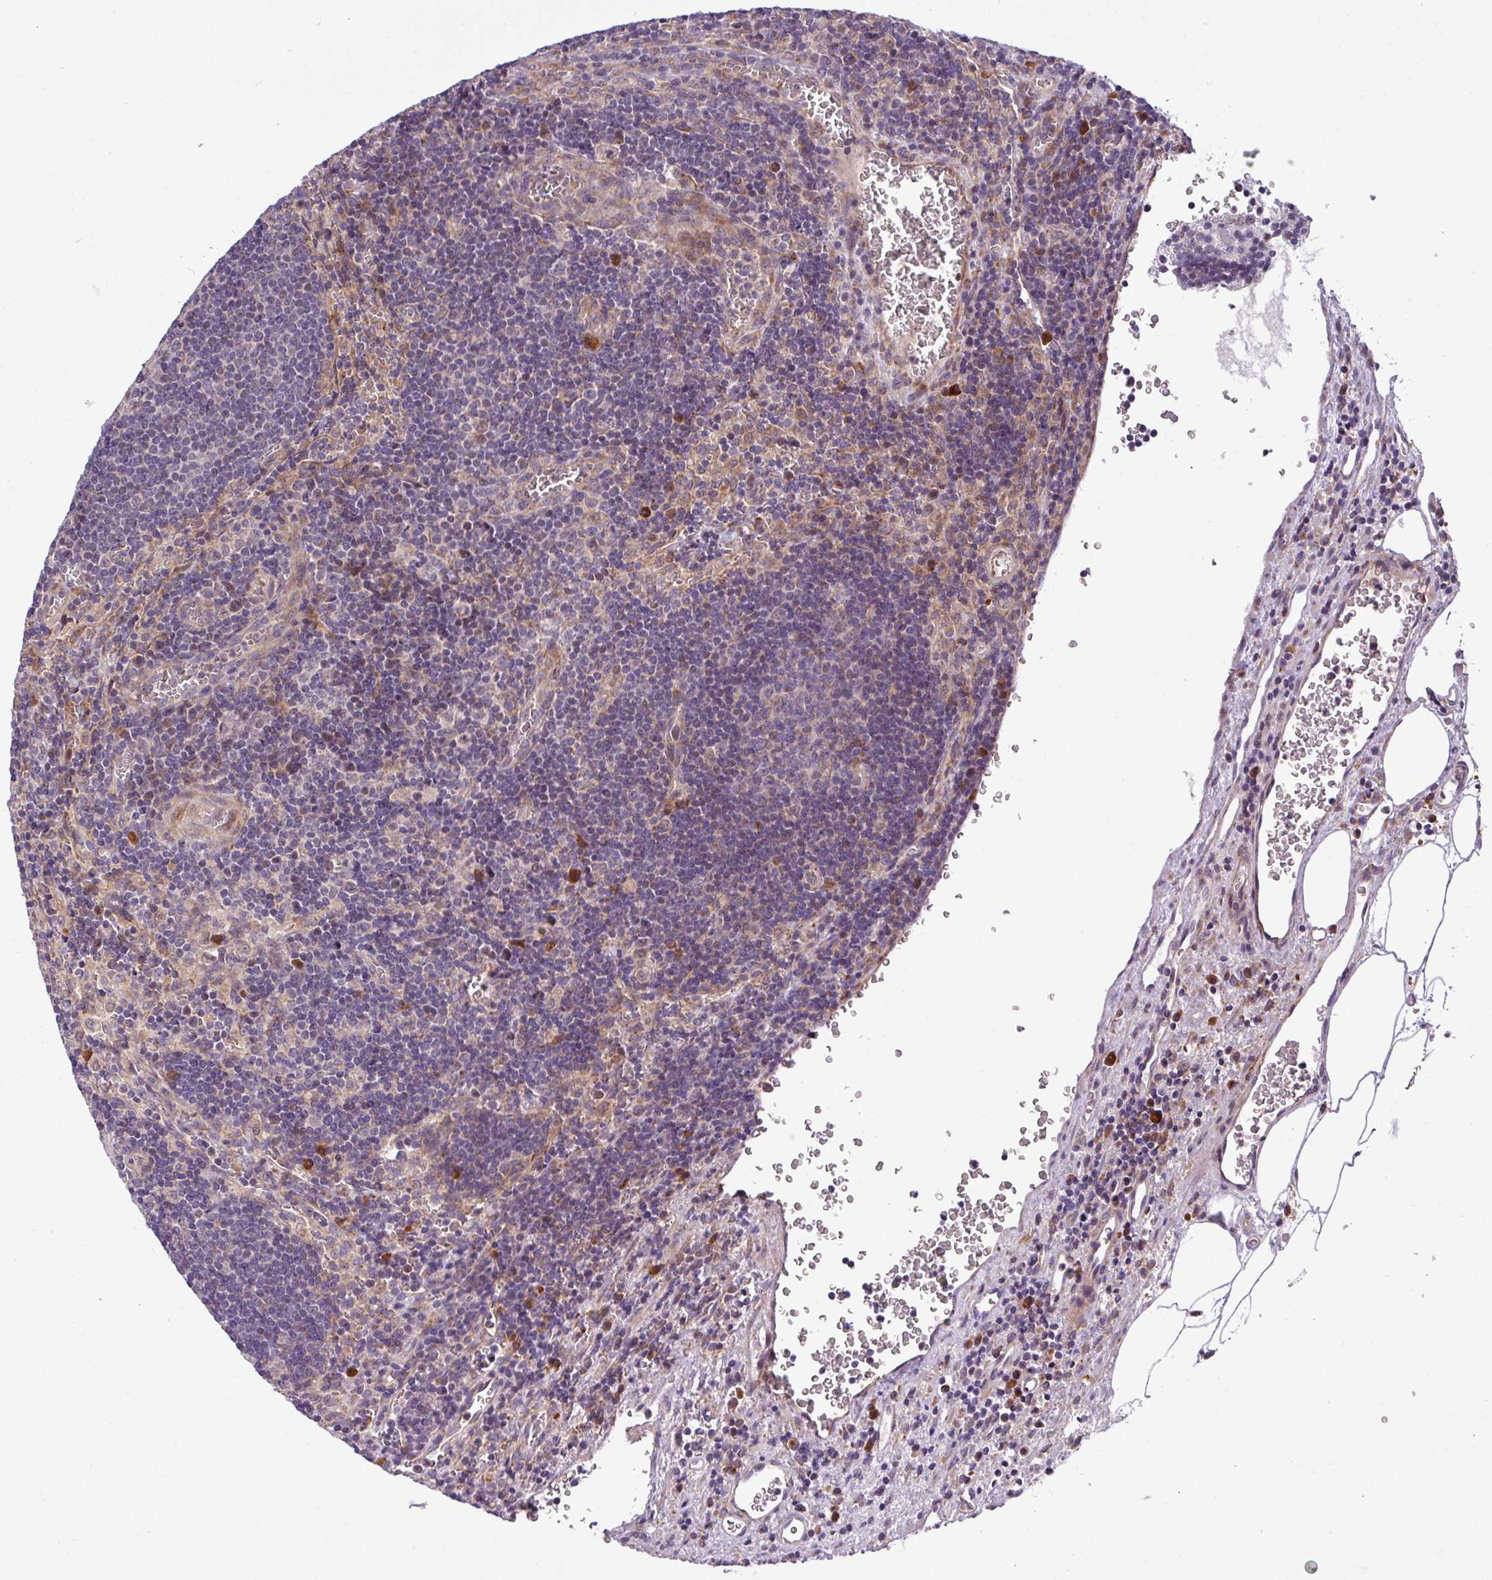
{"staining": {"intensity": "negative", "quantity": "none", "location": "none"}, "tissue": "lymph node", "cell_type": "Germinal center cells", "image_type": "normal", "snomed": [{"axis": "morphology", "description": "Normal tissue, NOS"}, {"axis": "topography", "description": "Lymph node"}], "caption": "Human lymph node stained for a protein using immunohistochemistry (IHC) displays no expression in germinal center cells.", "gene": "TM2D2", "patient": {"sex": "male", "age": 50}}